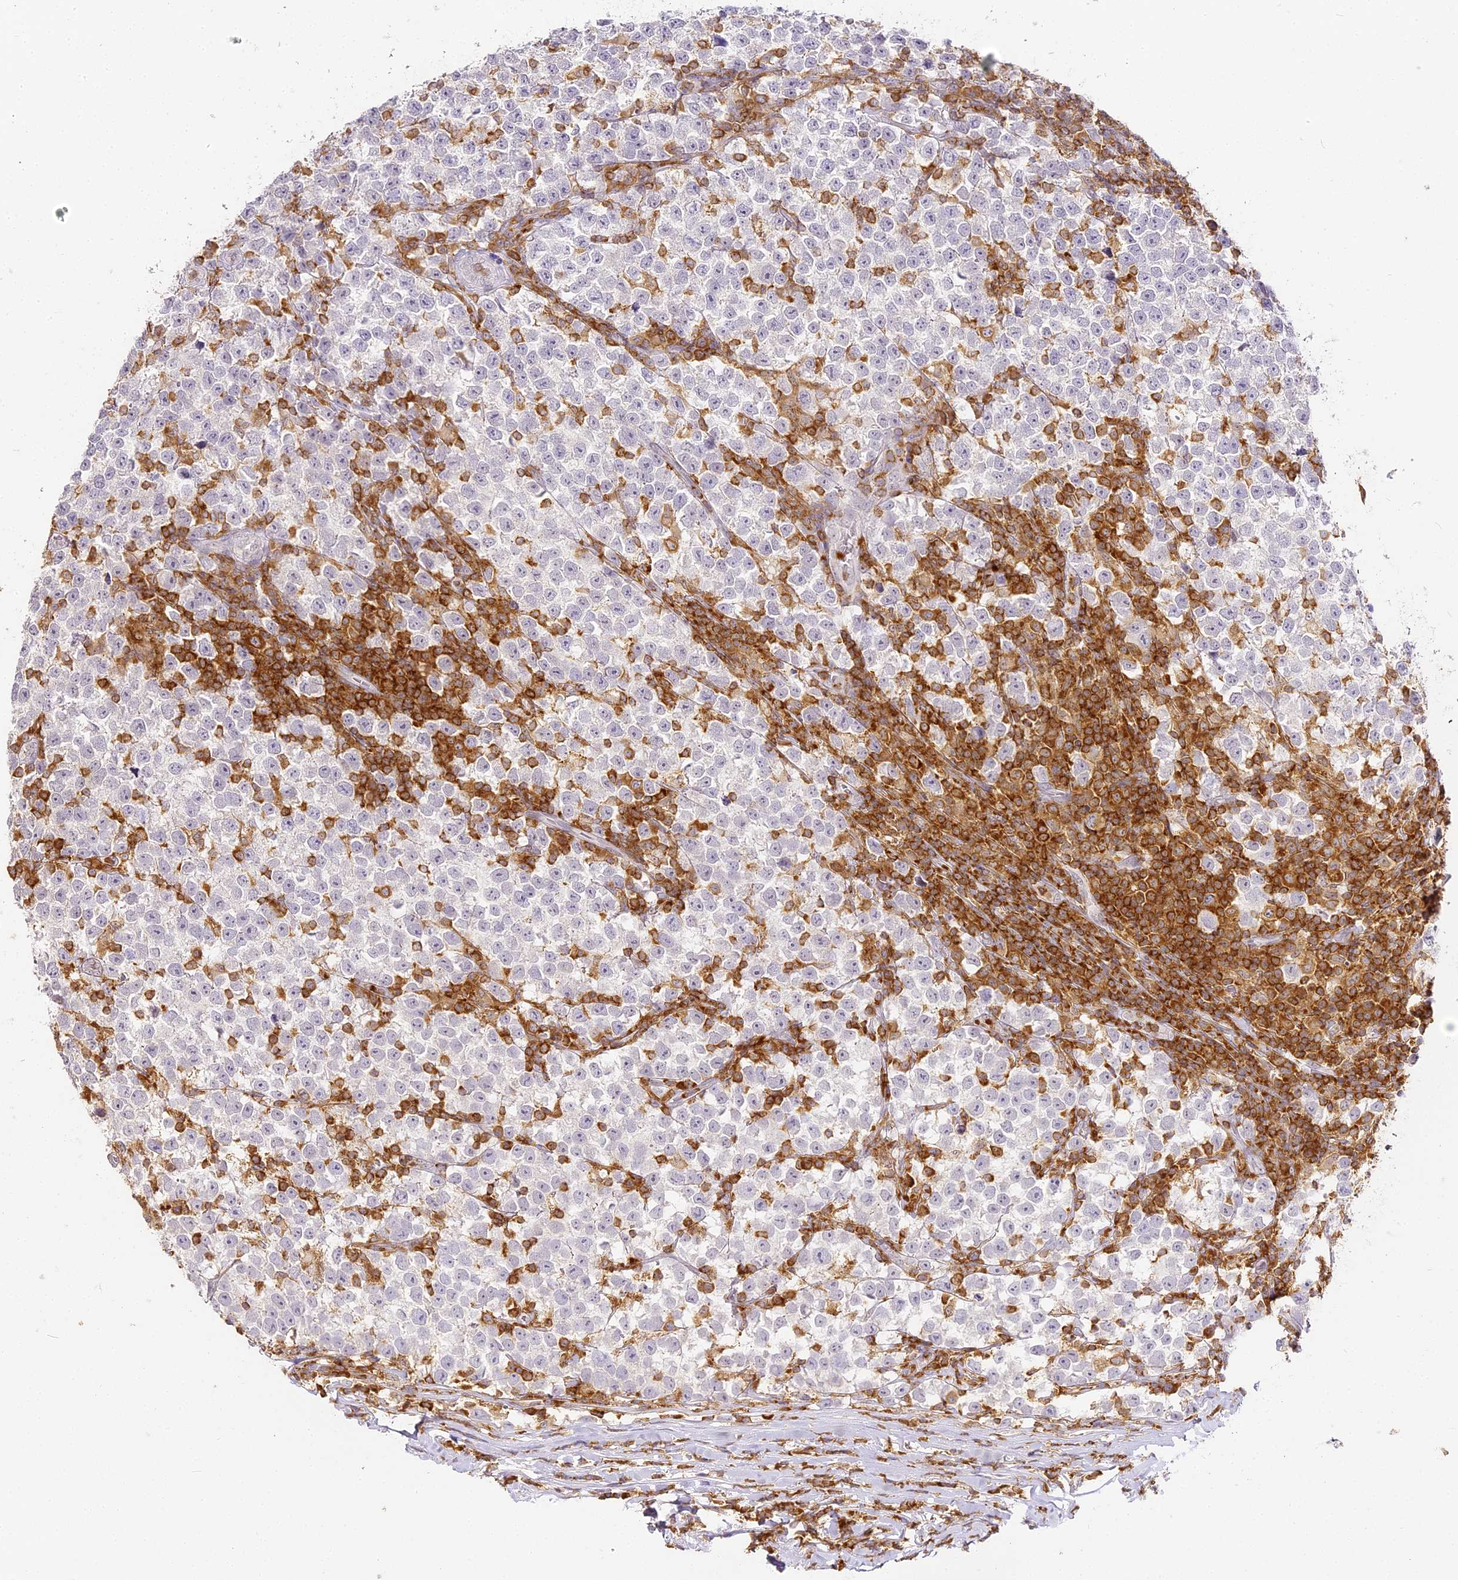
{"staining": {"intensity": "negative", "quantity": "none", "location": "none"}, "tissue": "testis cancer", "cell_type": "Tumor cells", "image_type": "cancer", "snomed": [{"axis": "morphology", "description": "Normal tissue, NOS"}, {"axis": "morphology", "description": "Seminoma, NOS"}, {"axis": "topography", "description": "Testis"}], "caption": "A high-resolution photomicrograph shows immunohistochemistry staining of testis cancer (seminoma), which demonstrates no significant staining in tumor cells.", "gene": "DOCK2", "patient": {"sex": "male", "age": 43}}